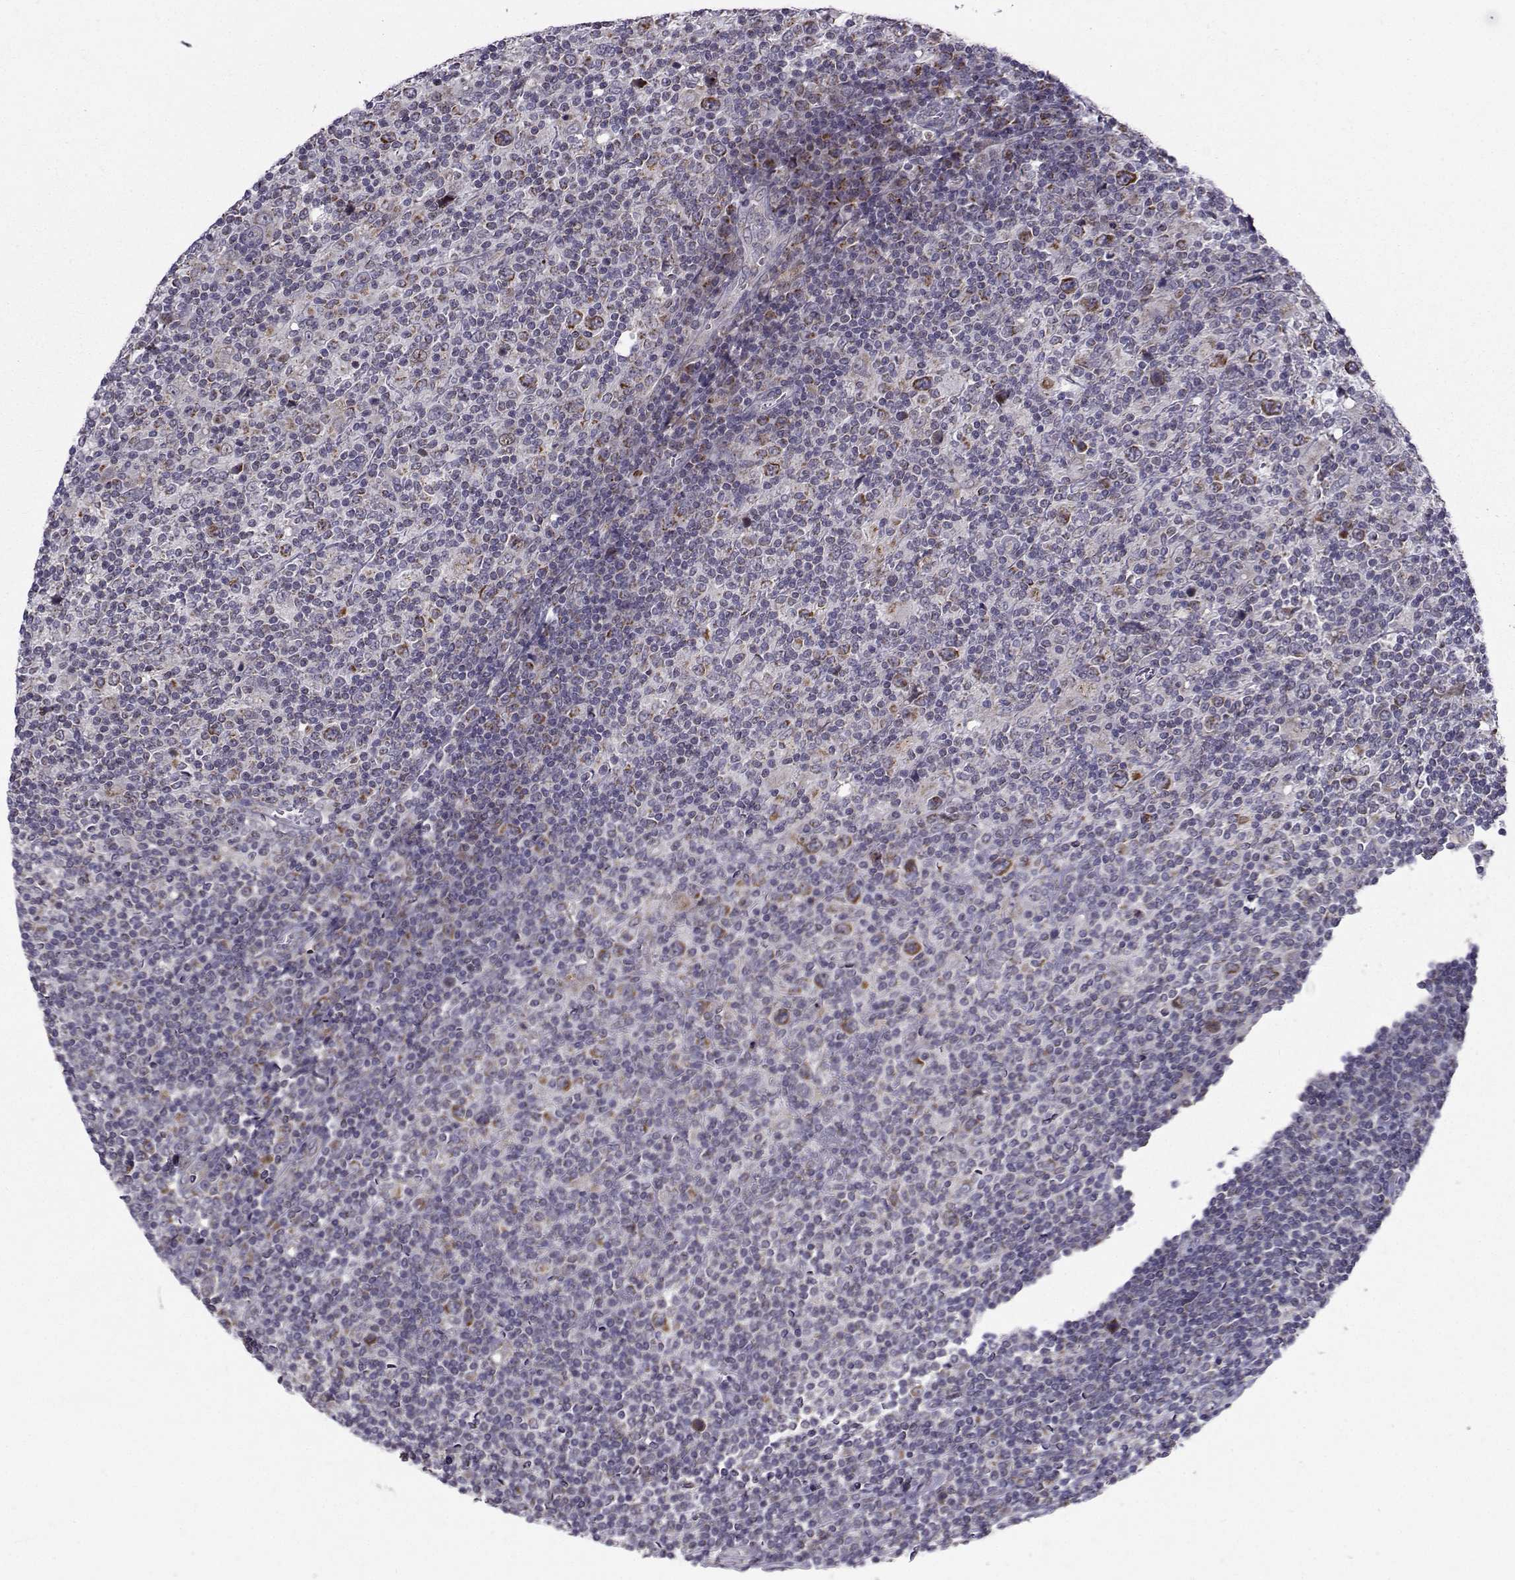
{"staining": {"intensity": "moderate", "quantity": "<25%", "location": "cytoplasmic/membranous"}, "tissue": "lymphoma", "cell_type": "Tumor cells", "image_type": "cancer", "snomed": [{"axis": "morphology", "description": "Hodgkin's disease, NOS"}, {"axis": "topography", "description": "Lymph node"}], "caption": "Immunohistochemical staining of Hodgkin's disease reveals moderate cytoplasmic/membranous protein positivity in approximately <25% of tumor cells.", "gene": "NECAB3", "patient": {"sex": "male", "age": 40}}